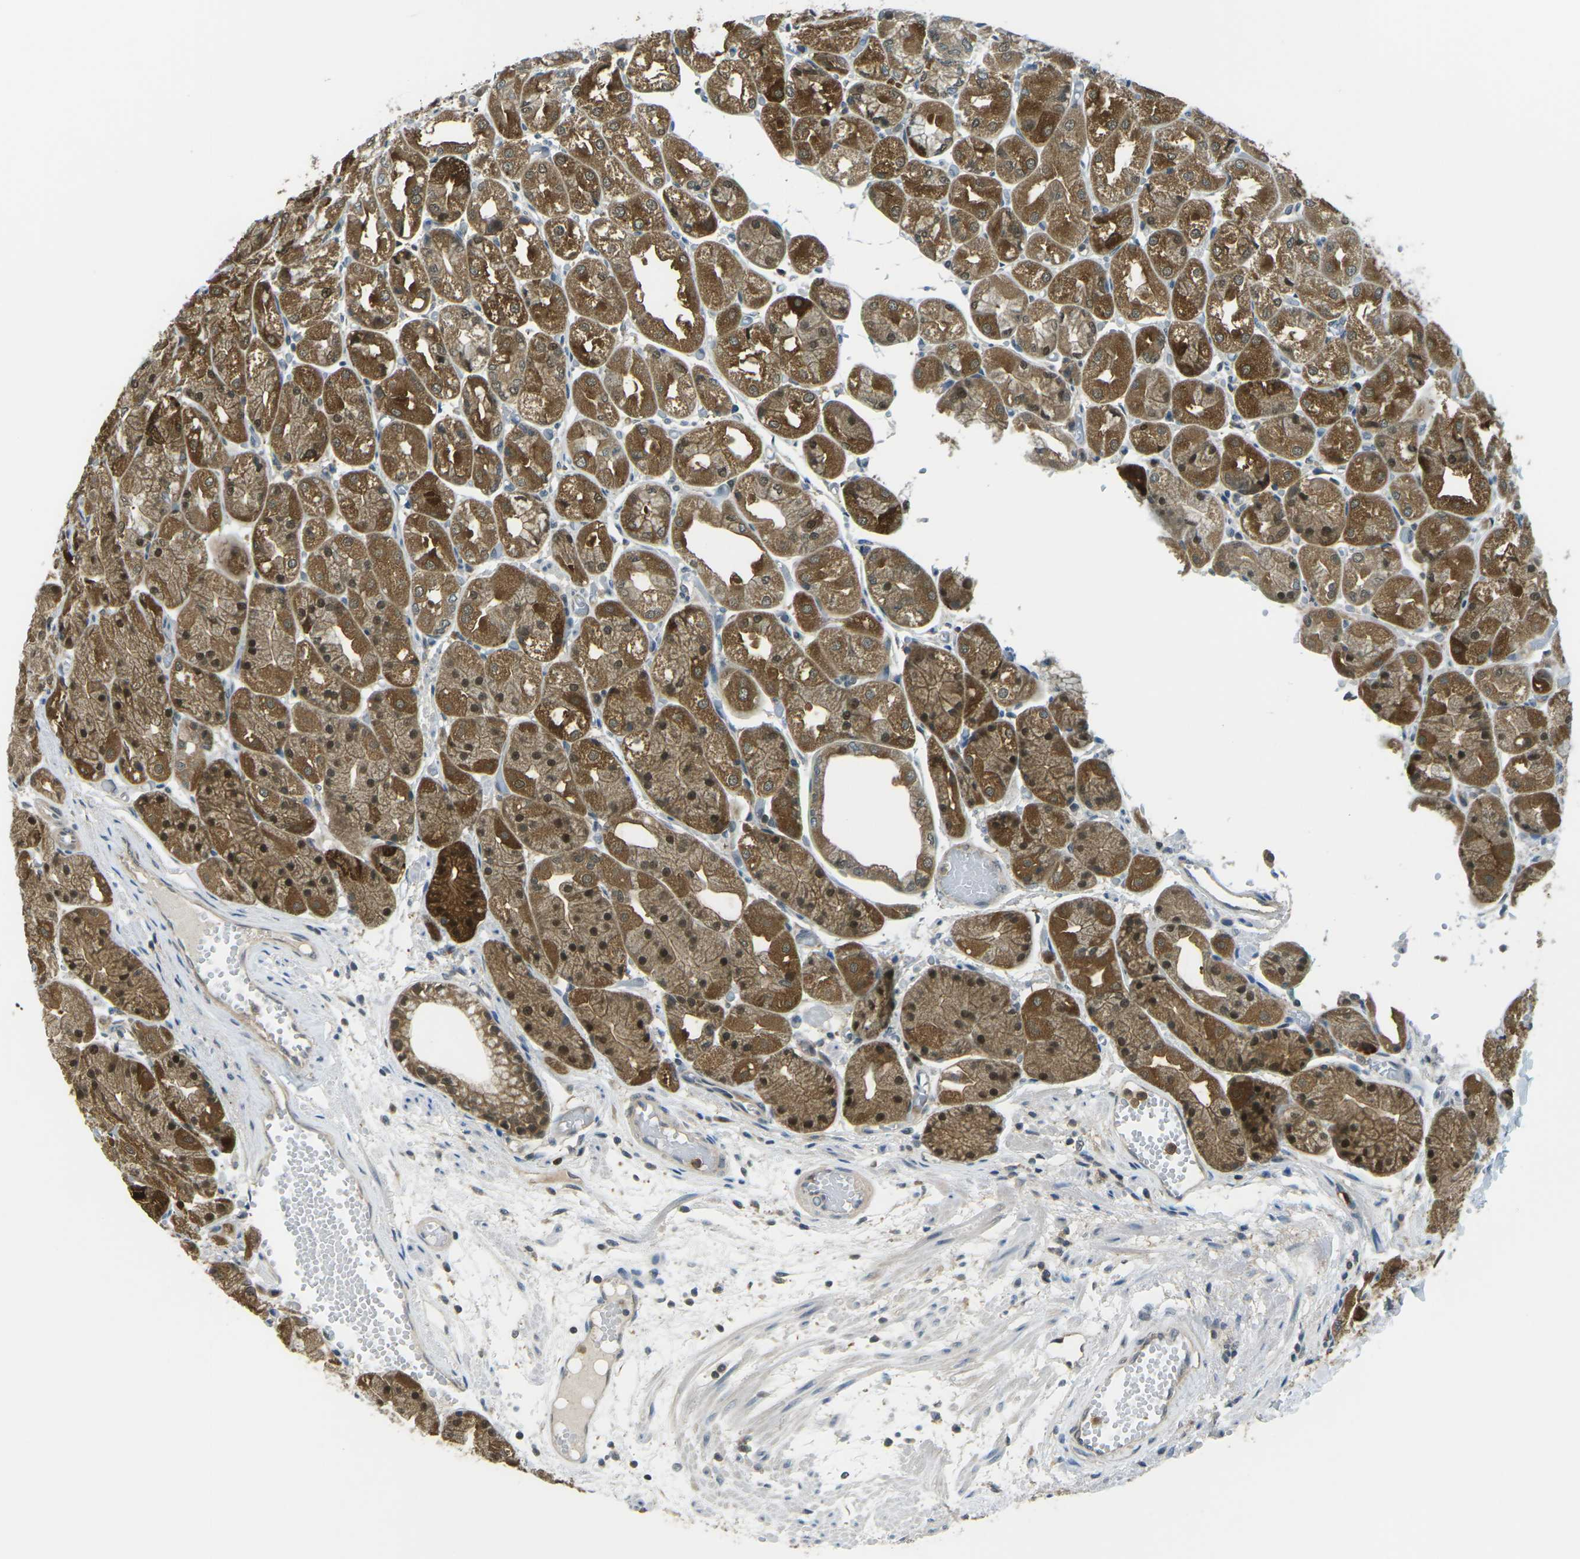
{"staining": {"intensity": "strong", "quantity": "25%-75%", "location": "cytoplasmic/membranous"}, "tissue": "stomach", "cell_type": "Glandular cells", "image_type": "normal", "snomed": [{"axis": "morphology", "description": "Normal tissue, NOS"}, {"axis": "topography", "description": "Stomach, upper"}], "caption": "Immunohistochemical staining of unremarkable stomach shows 25%-75% levels of strong cytoplasmic/membranous protein positivity in about 25%-75% of glandular cells. Immunohistochemistry stains the protein of interest in brown and the nuclei are stained blue.", "gene": "PIEZO2", "patient": {"sex": "male", "age": 72}}